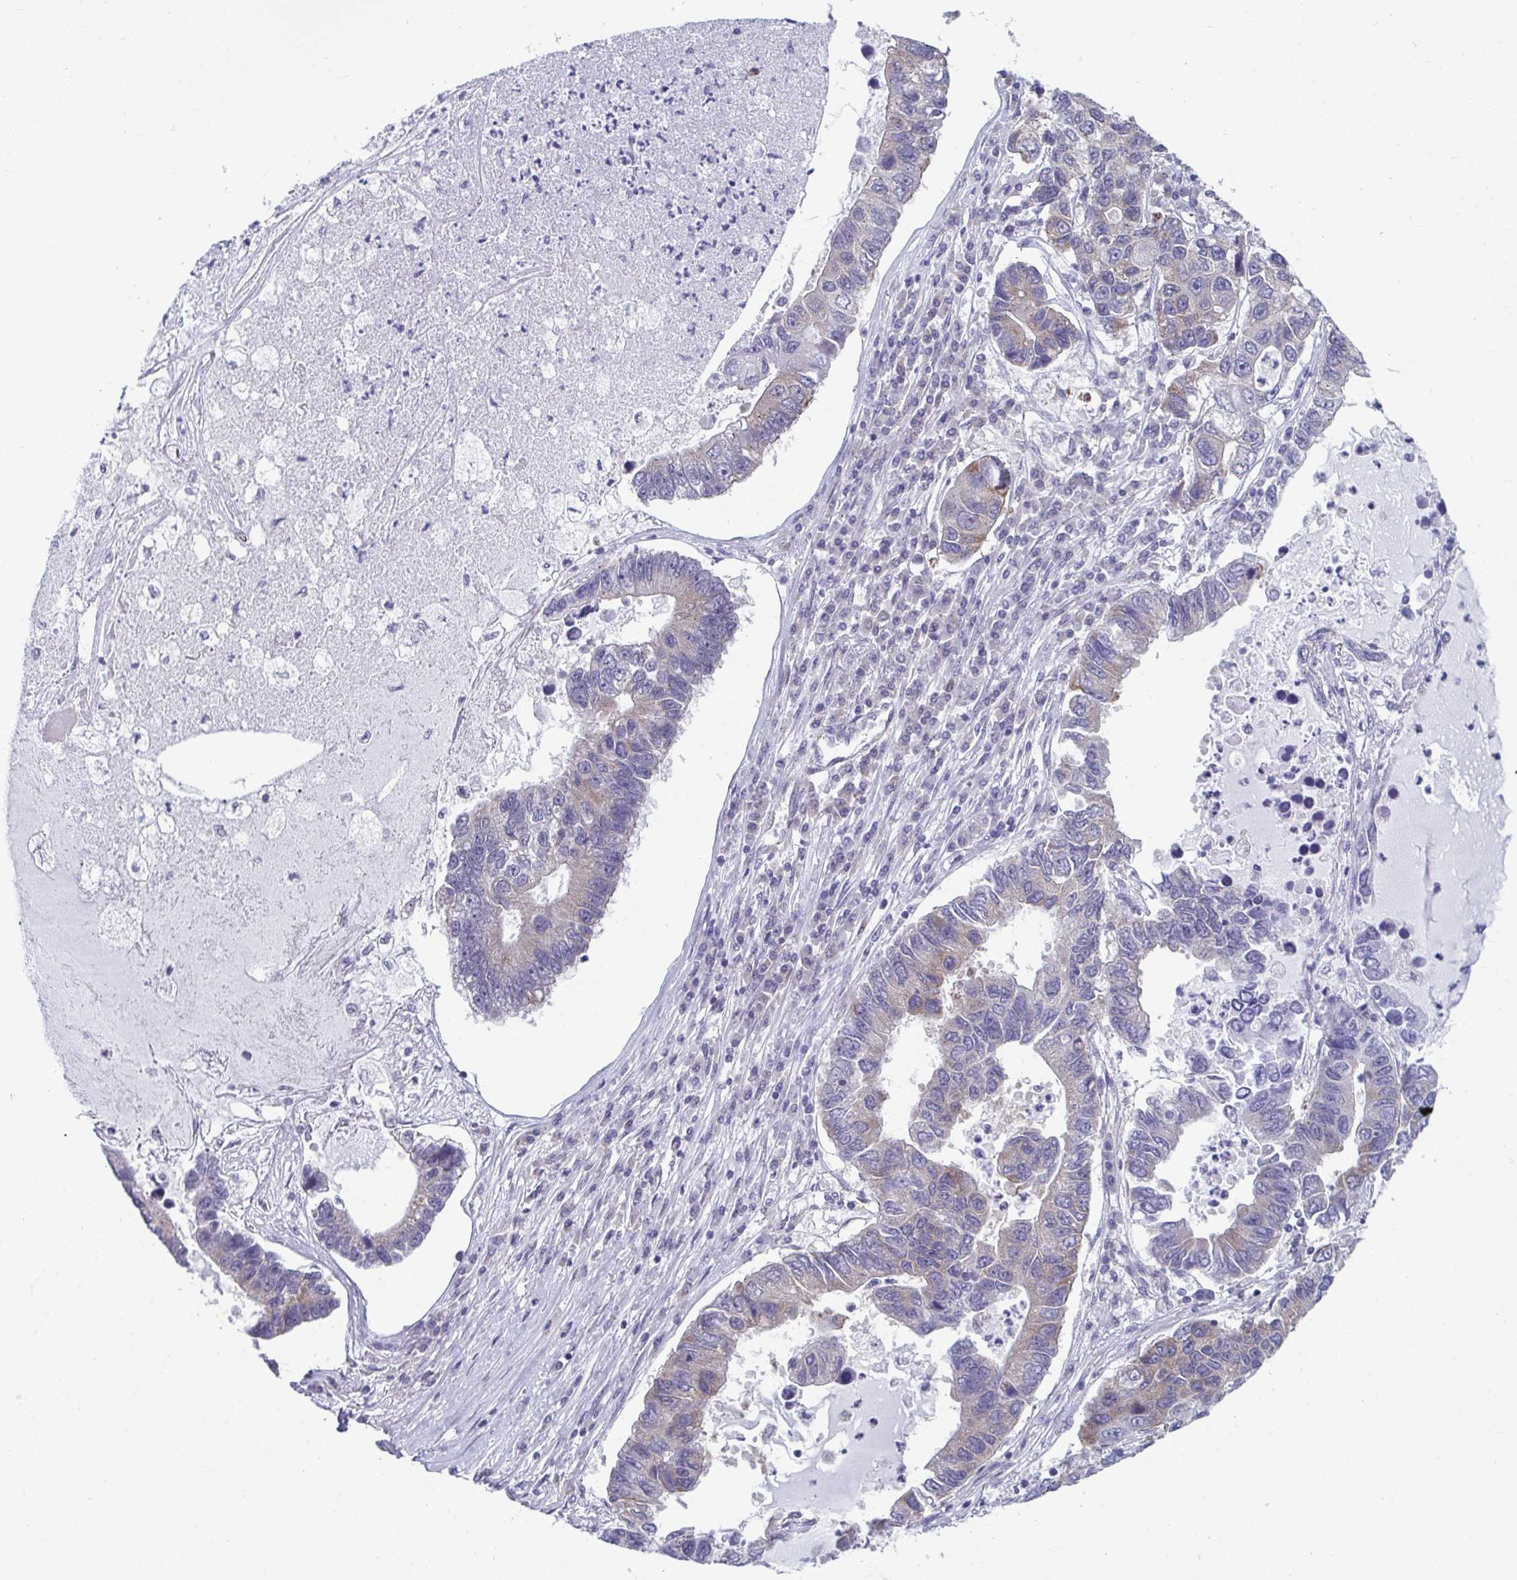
{"staining": {"intensity": "weak", "quantity": "<25%", "location": "cytoplasmic/membranous"}, "tissue": "lung cancer", "cell_type": "Tumor cells", "image_type": "cancer", "snomed": [{"axis": "morphology", "description": "Adenocarcinoma, NOS"}, {"axis": "topography", "description": "Bronchus"}, {"axis": "topography", "description": "Lung"}], "caption": "DAB (3,3'-diaminobenzidine) immunohistochemical staining of lung adenocarcinoma exhibits no significant expression in tumor cells.", "gene": "TMEM108", "patient": {"sex": "female", "age": 51}}